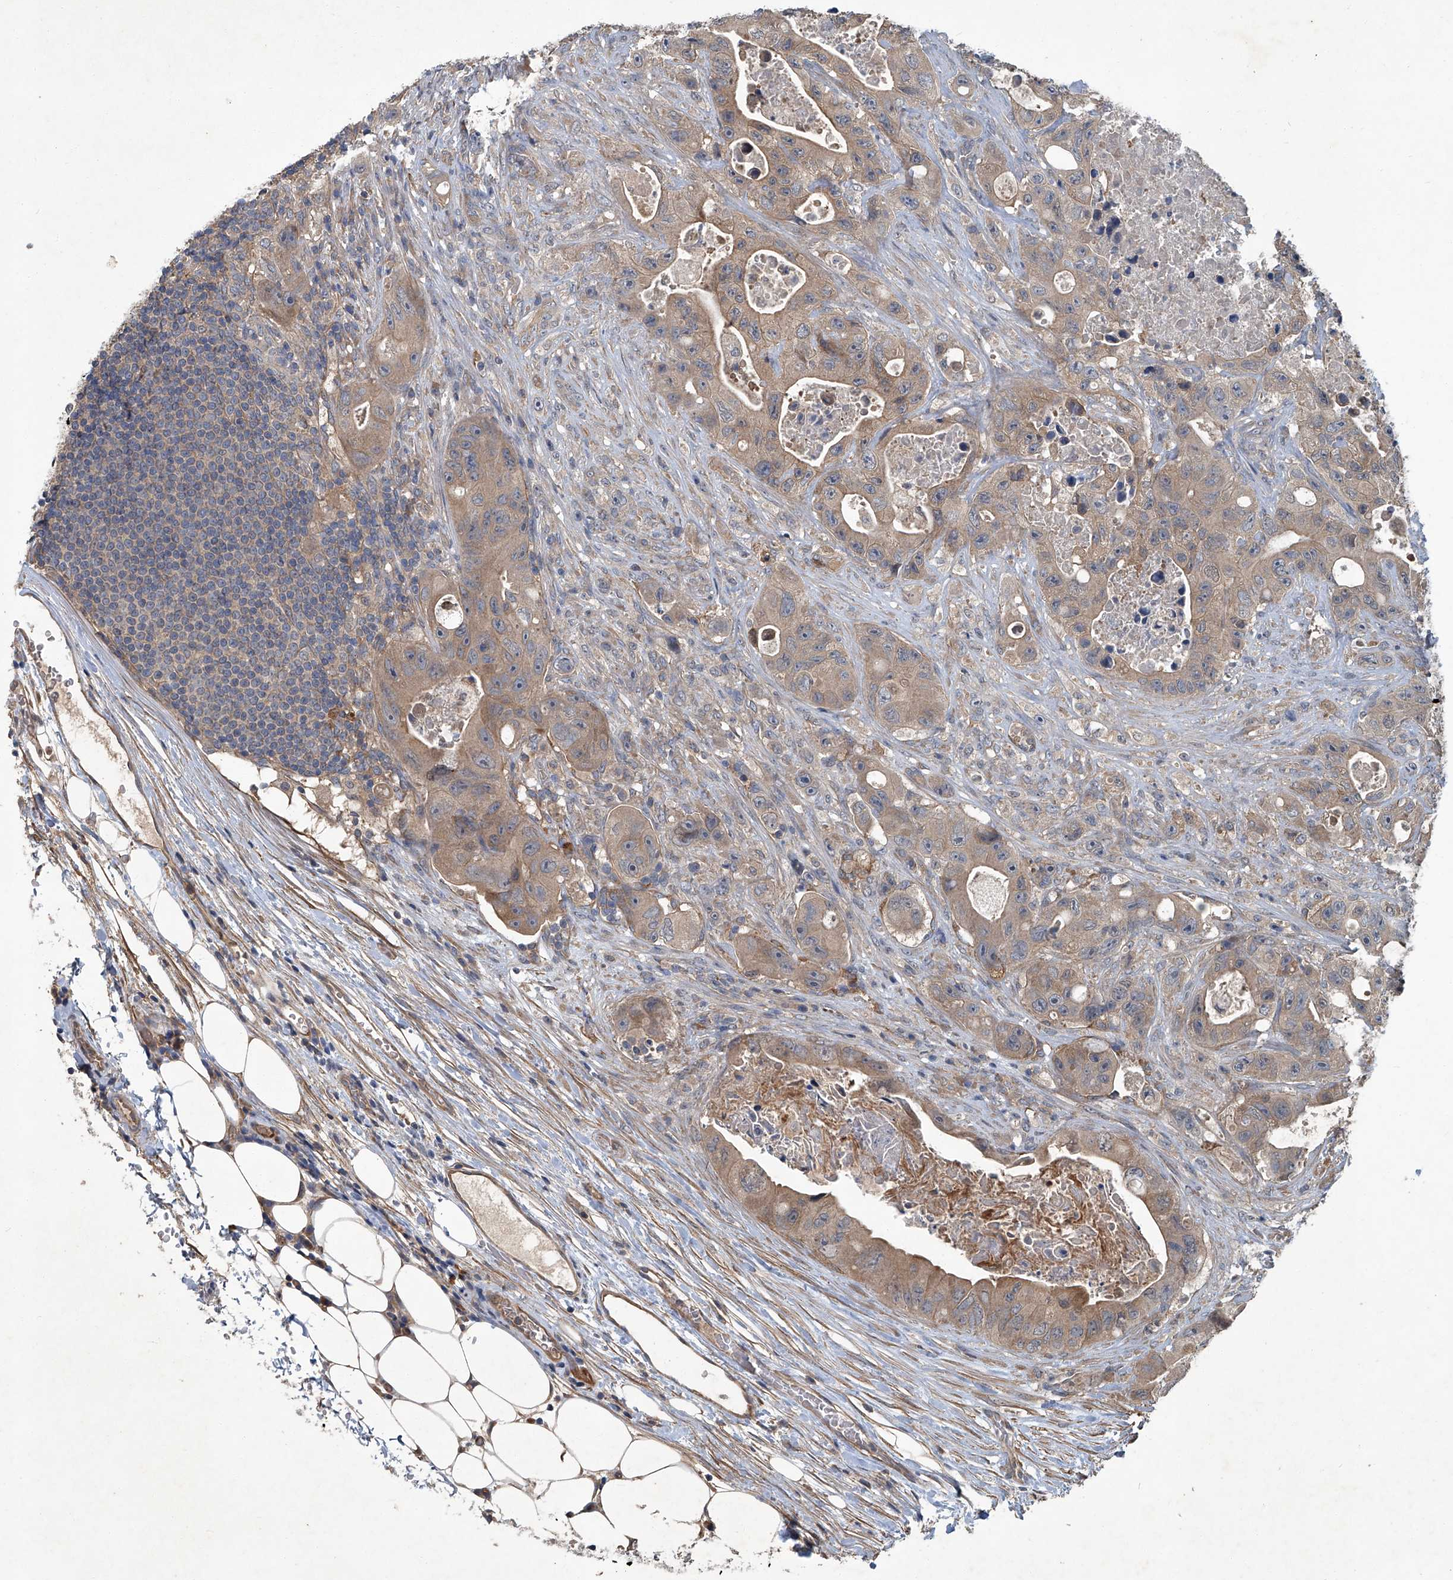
{"staining": {"intensity": "weak", "quantity": ">75%", "location": "cytoplasmic/membranous"}, "tissue": "colorectal cancer", "cell_type": "Tumor cells", "image_type": "cancer", "snomed": [{"axis": "morphology", "description": "Adenocarcinoma, NOS"}, {"axis": "topography", "description": "Colon"}], "caption": "Protein analysis of colorectal cancer tissue demonstrates weak cytoplasmic/membranous staining in about >75% of tumor cells.", "gene": "ANKRD34A", "patient": {"sex": "female", "age": 46}}